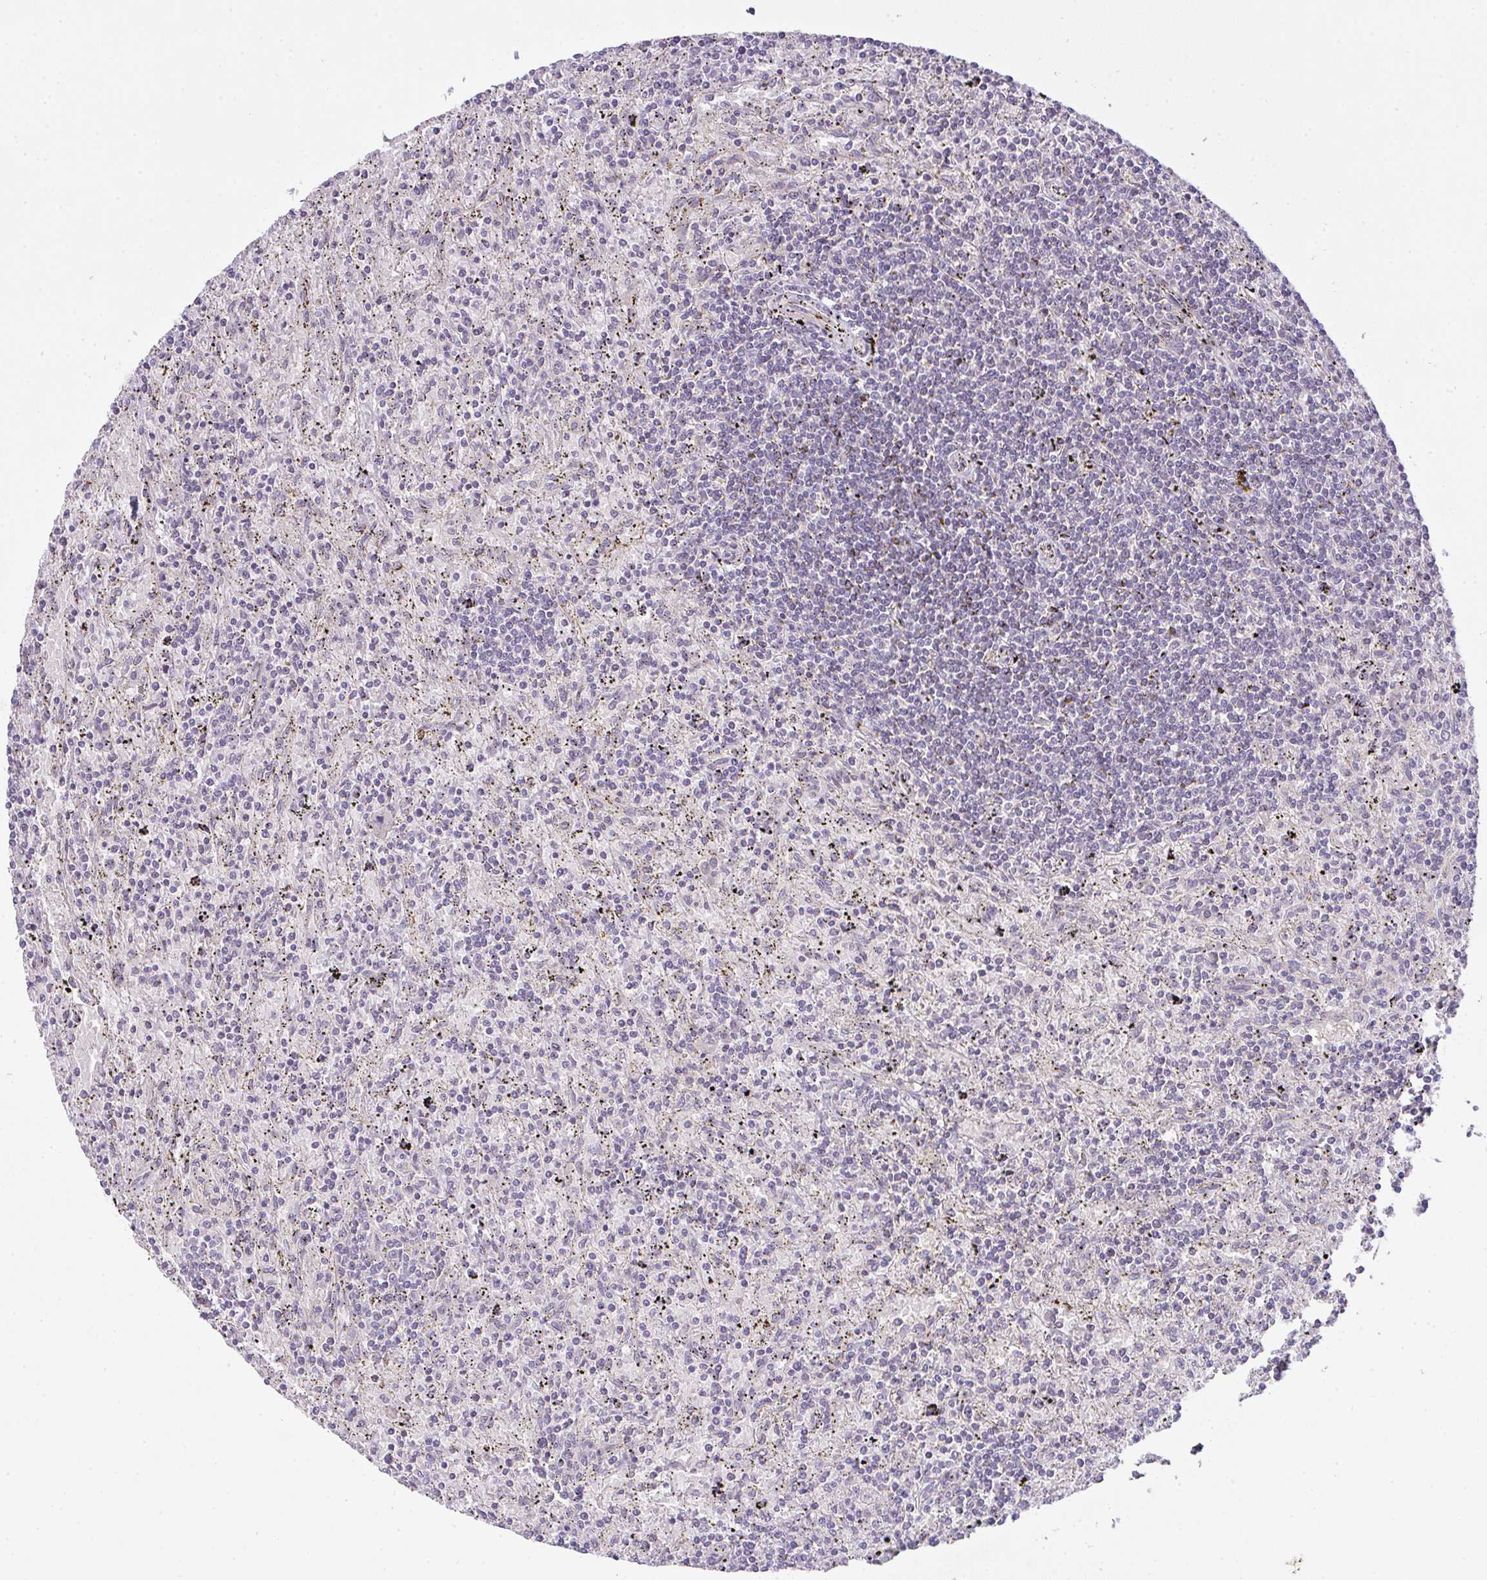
{"staining": {"intensity": "negative", "quantity": "none", "location": "none"}, "tissue": "lymphoma", "cell_type": "Tumor cells", "image_type": "cancer", "snomed": [{"axis": "morphology", "description": "Malignant lymphoma, non-Hodgkin's type, Low grade"}, {"axis": "topography", "description": "Spleen"}], "caption": "Lymphoma stained for a protein using immunohistochemistry (IHC) reveals no positivity tumor cells.", "gene": "CSE1L", "patient": {"sex": "male", "age": 76}}